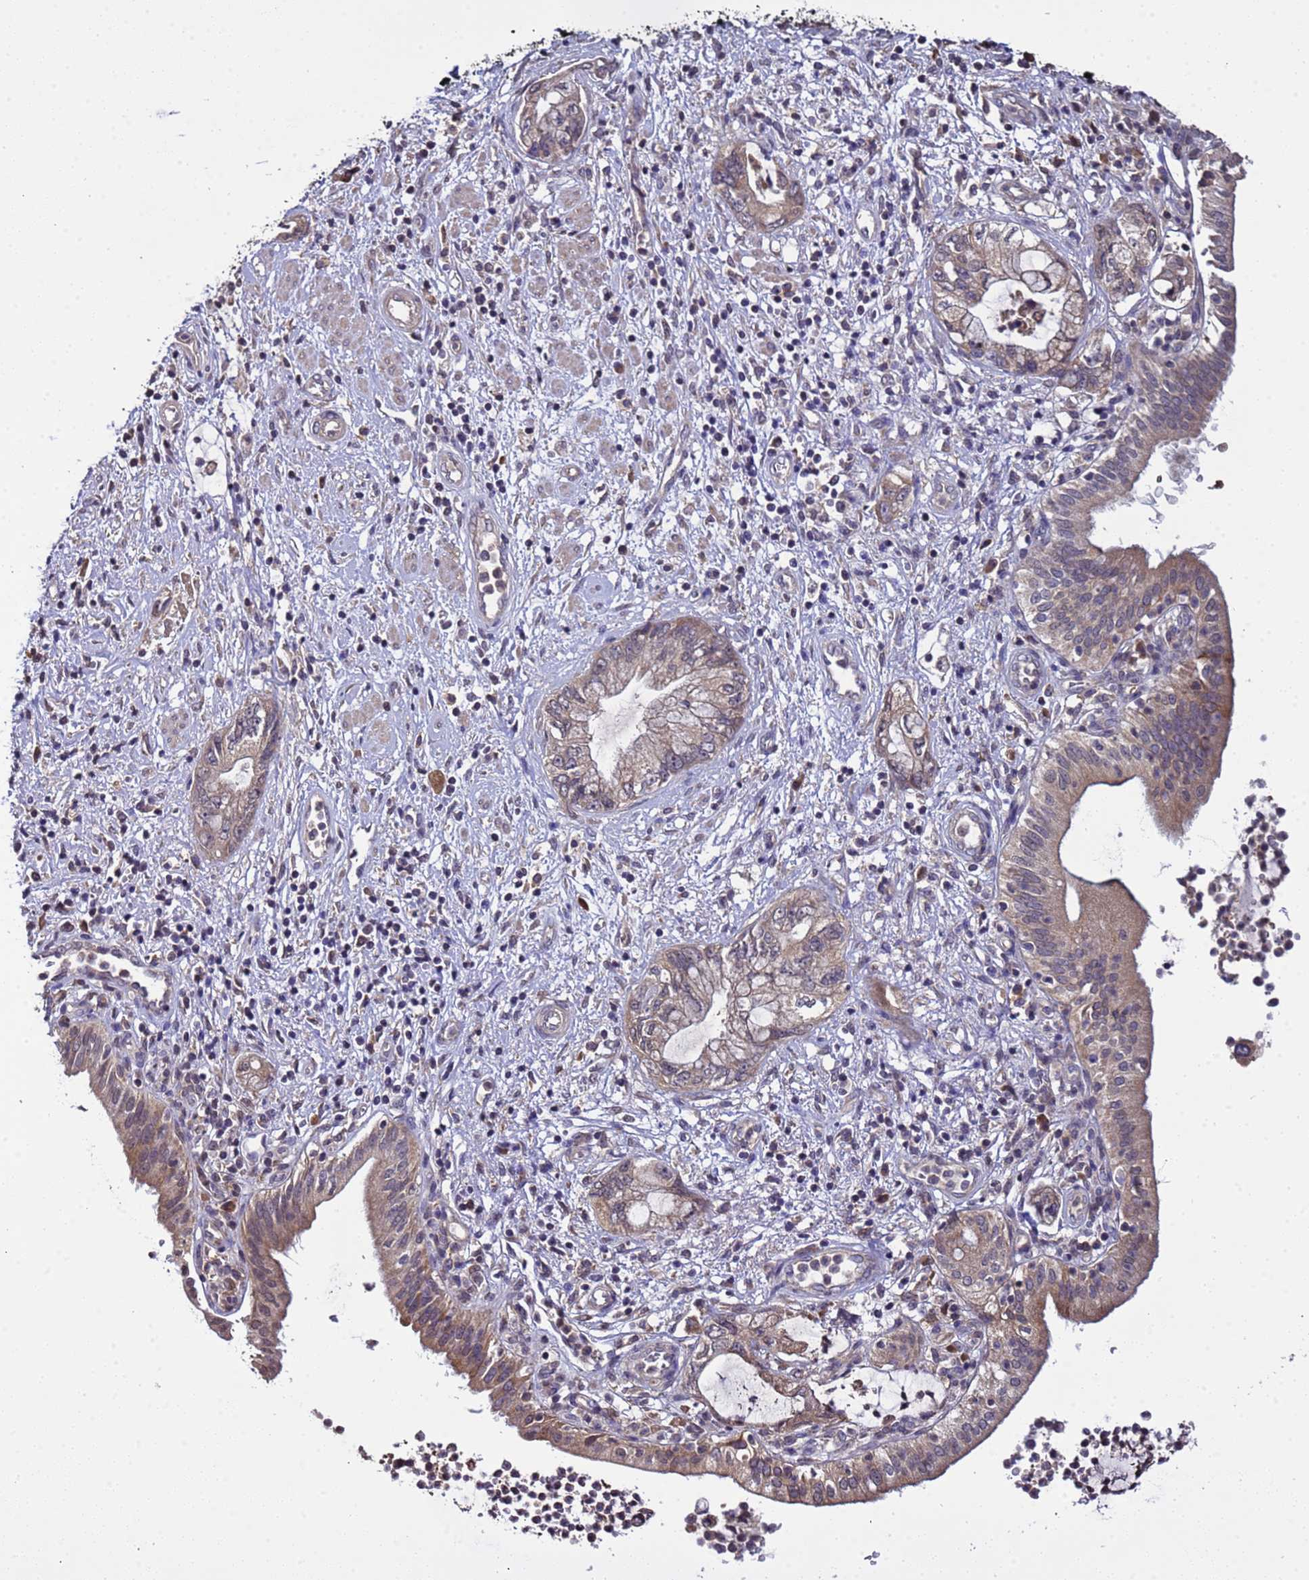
{"staining": {"intensity": "moderate", "quantity": "25%-75%", "location": "cytoplasmic/membranous"}, "tissue": "pancreatic cancer", "cell_type": "Tumor cells", "image_type": "cancer", "snomed": [{"axis": "morphology", "description": "Adenocarcinoma, NOS"}, {"axis": "topography", "description": "Pancreas"}], "caption": "Immunohistochemical staining of pancreatic adenocarcinoma displays medium levels of moderate cytoplasmic/membranous protein expression in approximately 25%-75% of tumor cells. Ihc stains the protein in brown and the nuclei are stained blue.", "gene": "ELMOD2", "patient": {"sex": "female", "age": 73}}